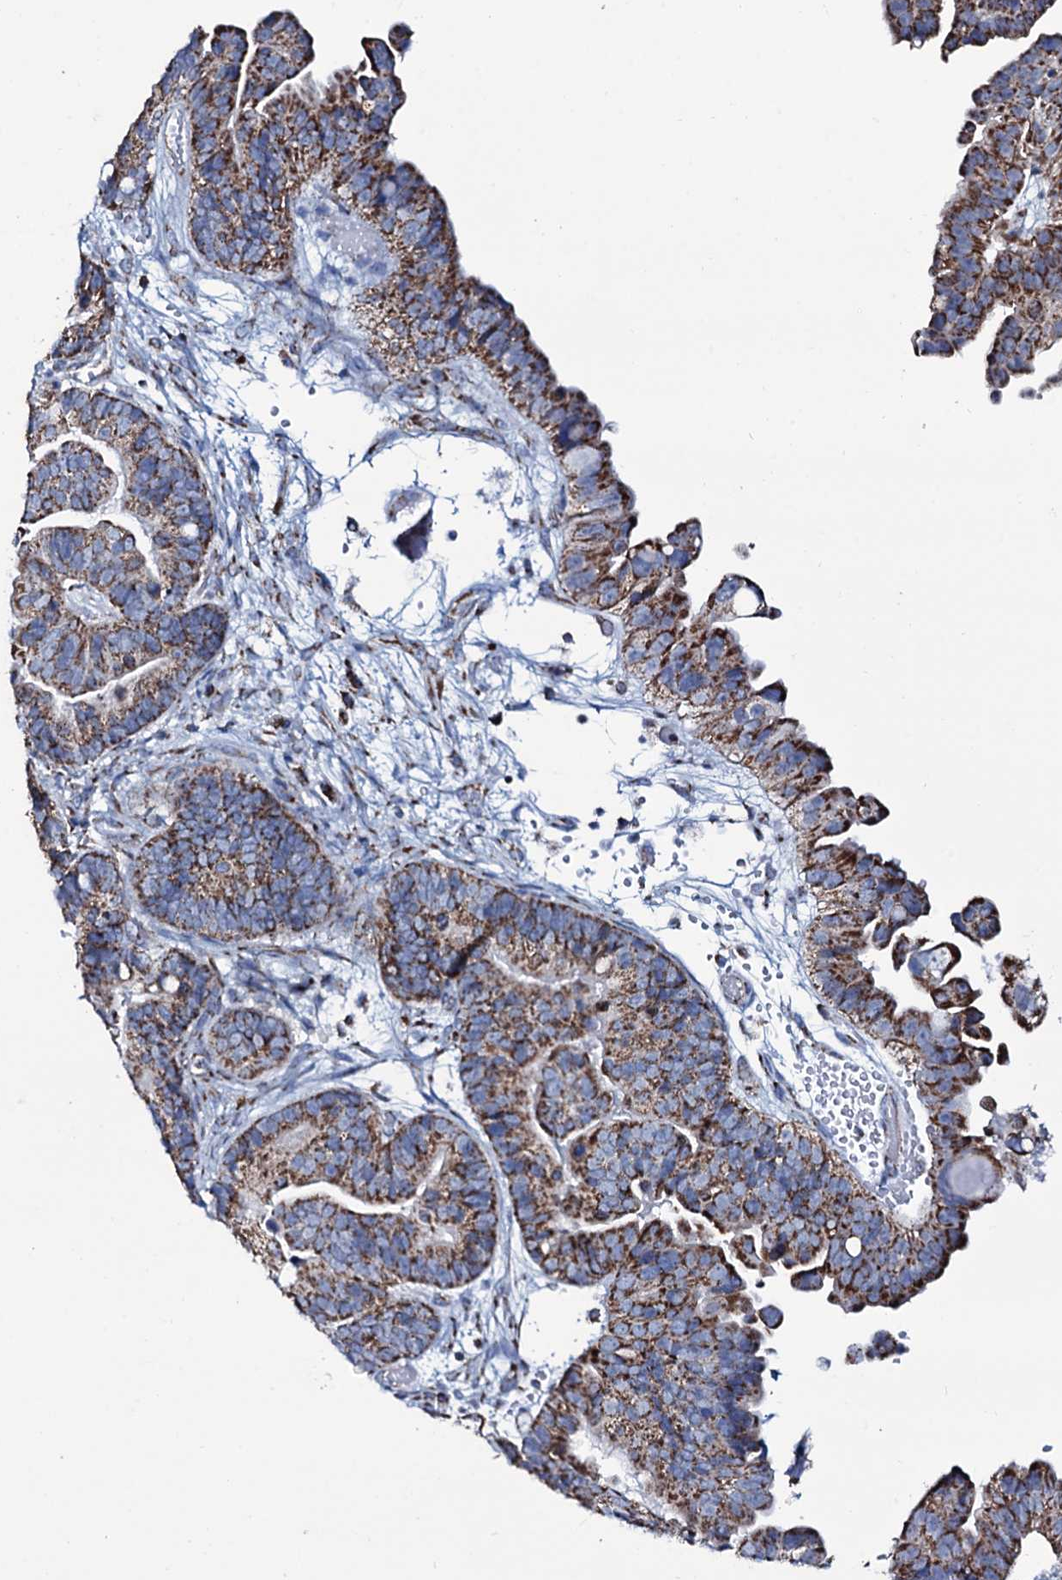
{"staining": {"intensity": "strong", "quantity": ">75%", "location": "cytoplasmic/membranous"}, "tissue": "ovarian cancer", "cell_type": "Tumor cells", "image_type": "cancer", "snomed": [{"axis": "morphology", "description": "Cystadenocarcinoma, serous, NOS"}, {"axis": "topography", "description": "Ovary"}], "caption": "Serous cystadenocarcinoma (ovarian) stained with IHC displays strong cytoplasmic/membranous positivity in about >75% of tumor cells.", "gene": "MRPS35", "patient": {"sex": "female", "age": 56}}